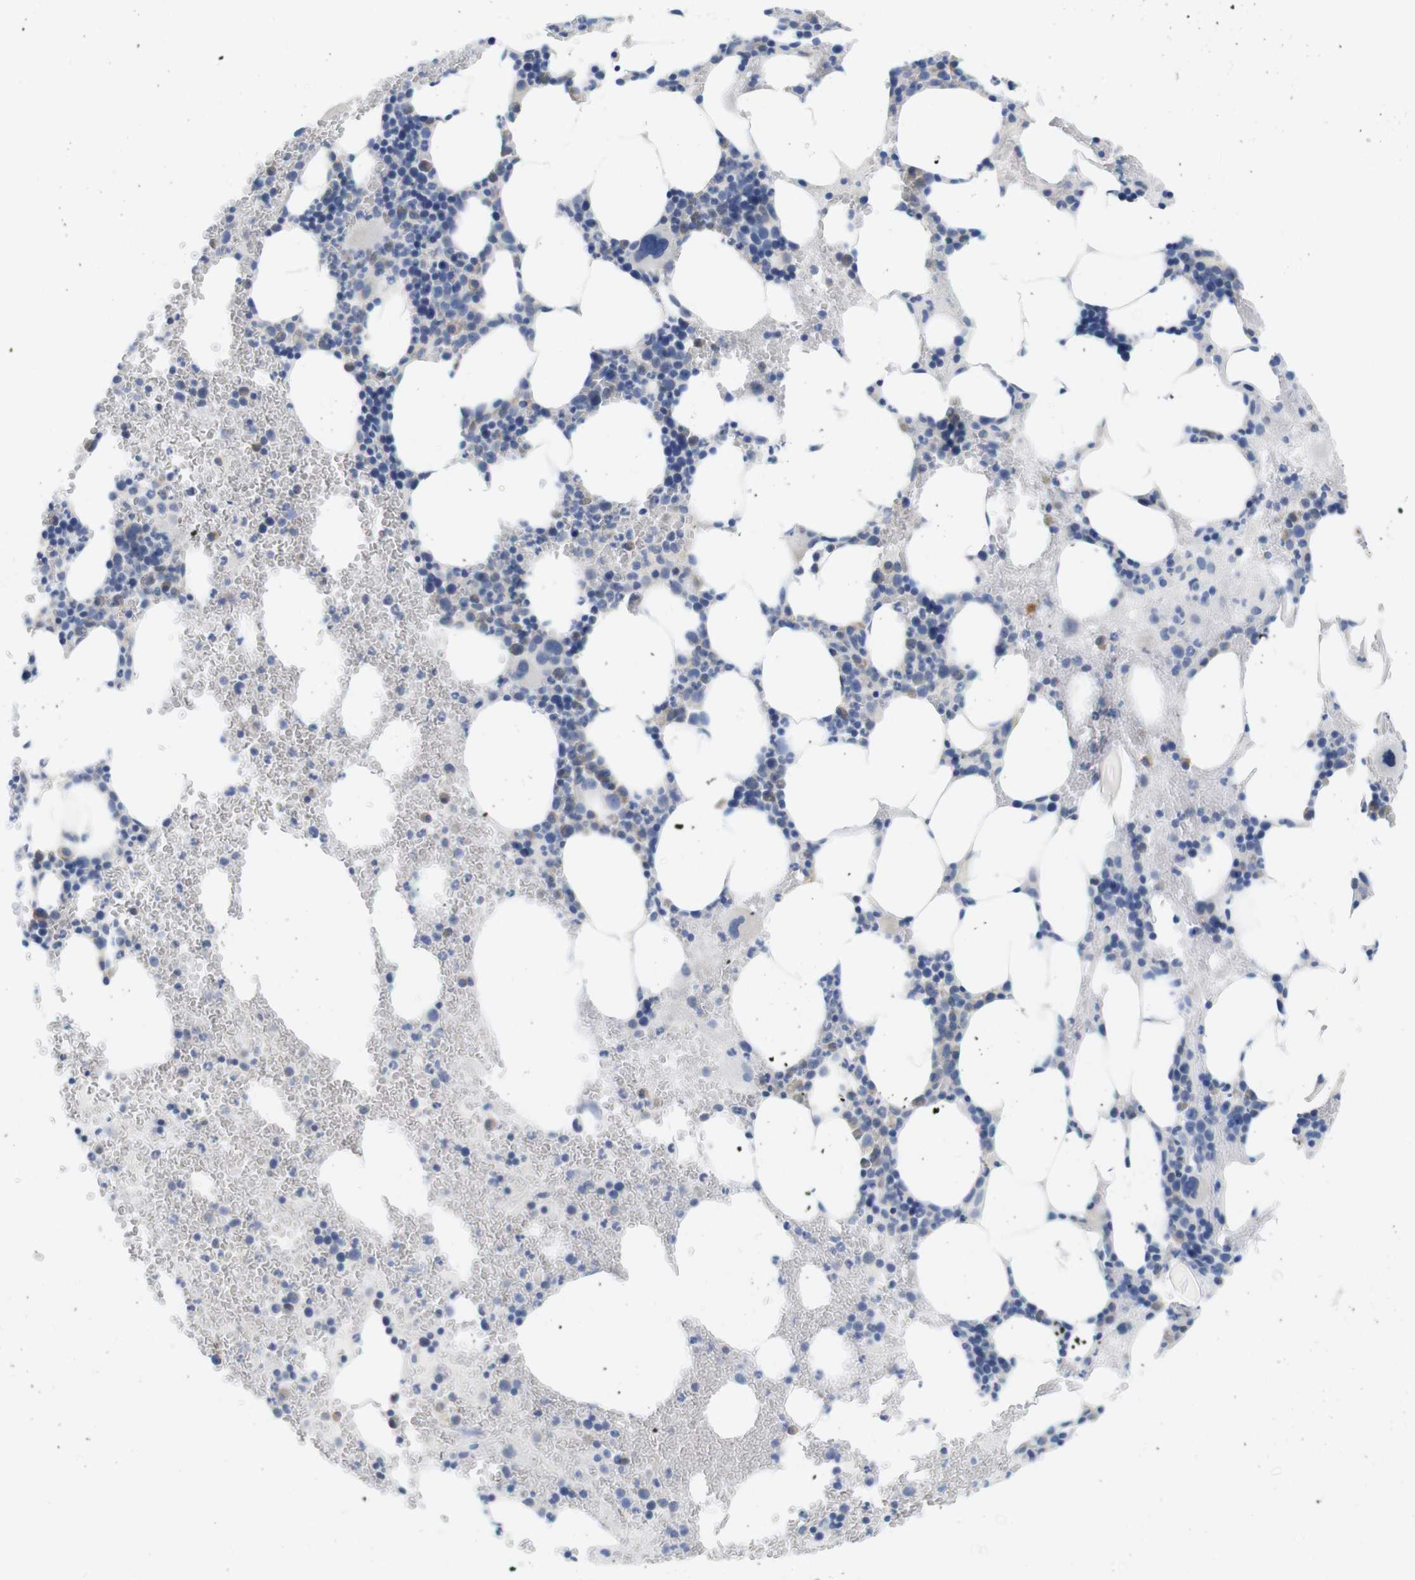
{"staining": {"intensity": "negative", "quantity": "none", "location": "none"}, "tissue": "bone marrow", "cell_type": "Hematopoietic cells", "image_type": "normal", "snomed": [{"axis": "morphology", "description": "Normal tissue, NOS"}, {"axis": "morphology", "description": "Inflammation, NOS"}, {"axis": "topography", "description": "Bone marrow"}], "caption": "DAB (3,3'-diaminobenzidine) immunohistochemical staining of benign human bone marrow demonstrates no significant expression in hematopoietic cells. (Brightfield microscopy of DAB (3,3'-diaminobenzidine) immunohistochemistry at high magnification).", "gene": "NEBL", "patient": {"sex": "female", "age": 76}}